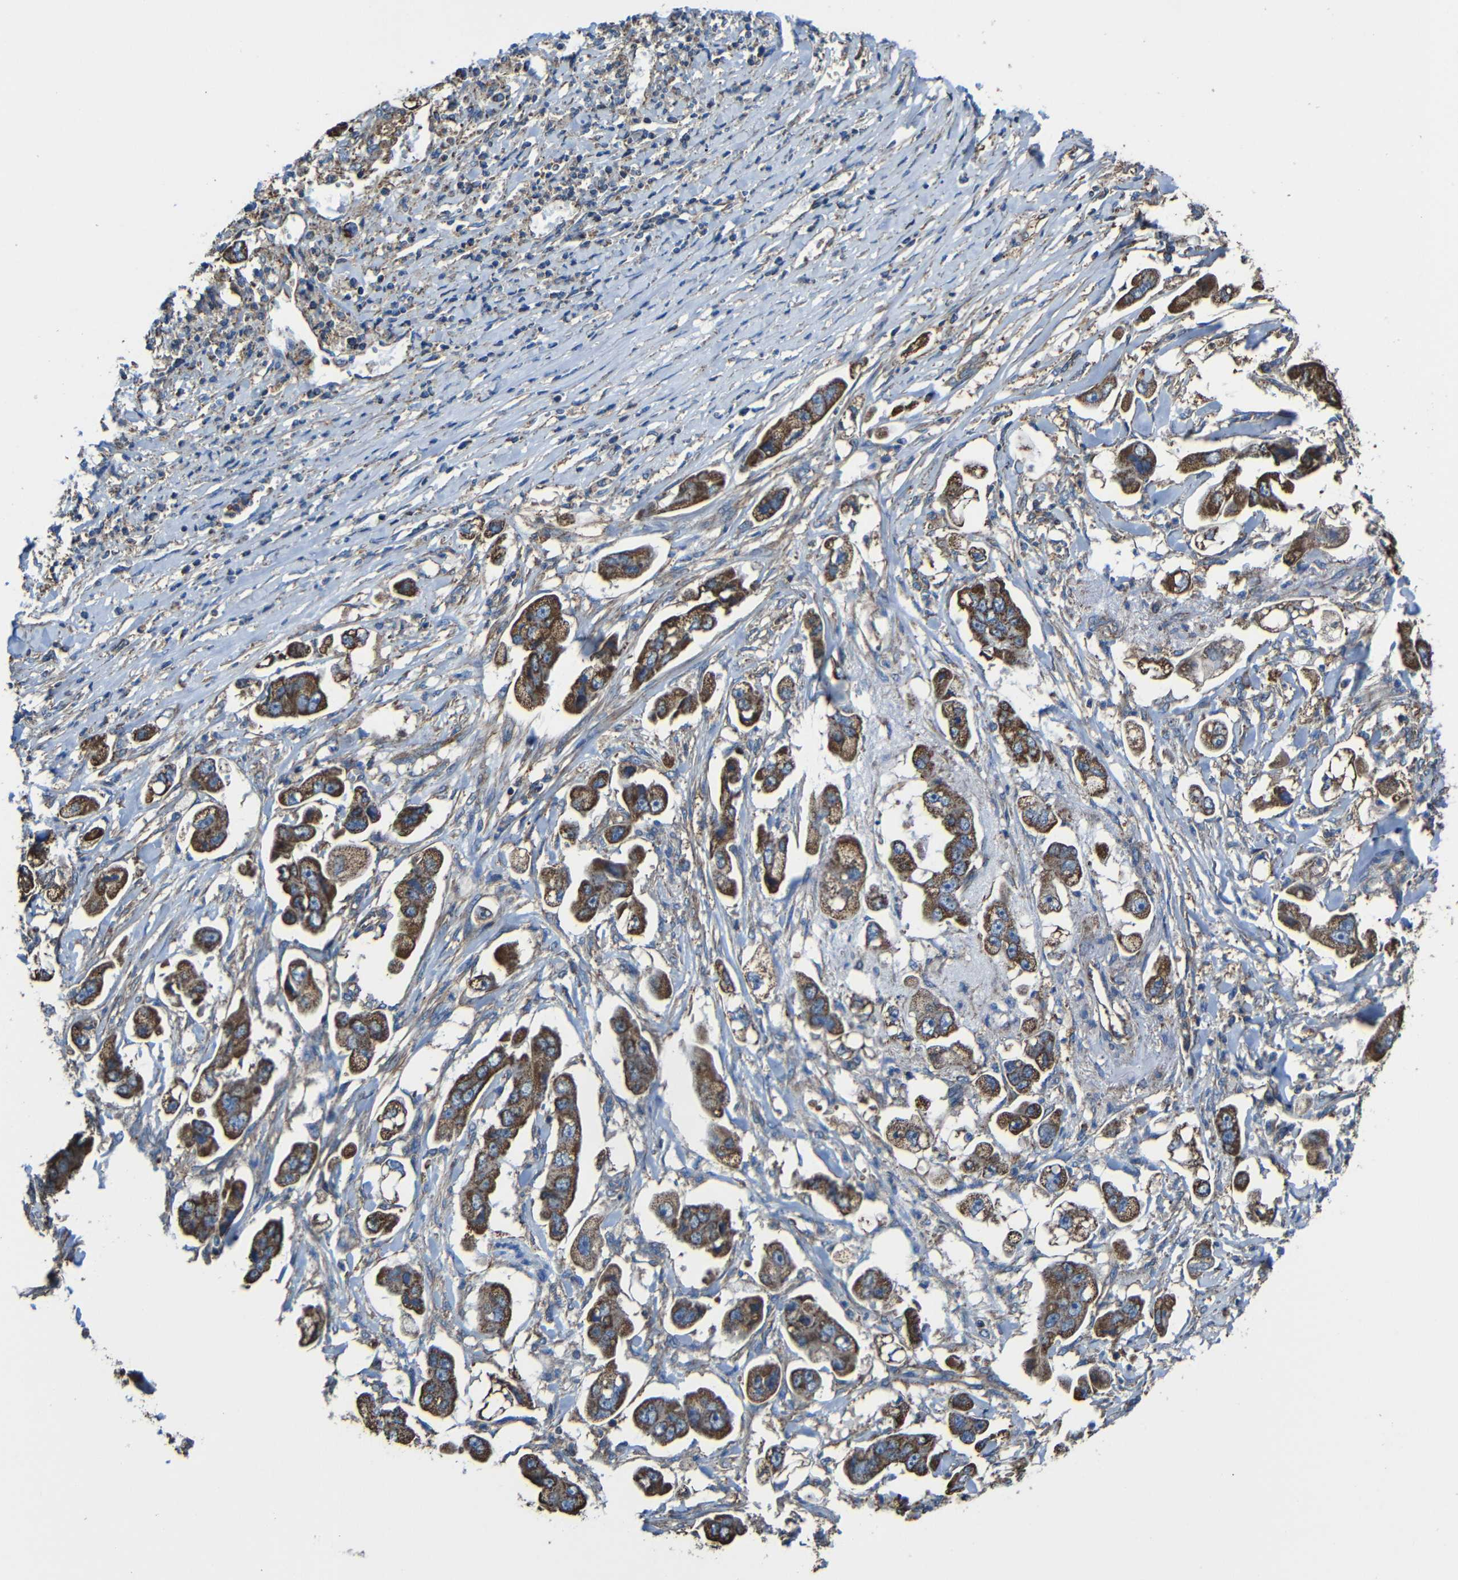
{"staining": {"intensity": "strong", "quantity": ">75%", "location": "cytoplasmic/membranous"}, "tissue": "stomach cancer", "cell_type": "Tumor cells", "image_type": "cancer", "snomed": [{"axis": "morphology", "description": "Adenocarcinoma, NOS"}, {"axis": "topography", "description": "Stomach"}], "caption": "Stomach cancer stained for a protein (brown) reveals strong cytoplasmic/membranous positive expression in about >75% of tumor cells.", "gene": "INTS6L", "patient": {"sex": "male", "age": 62}}